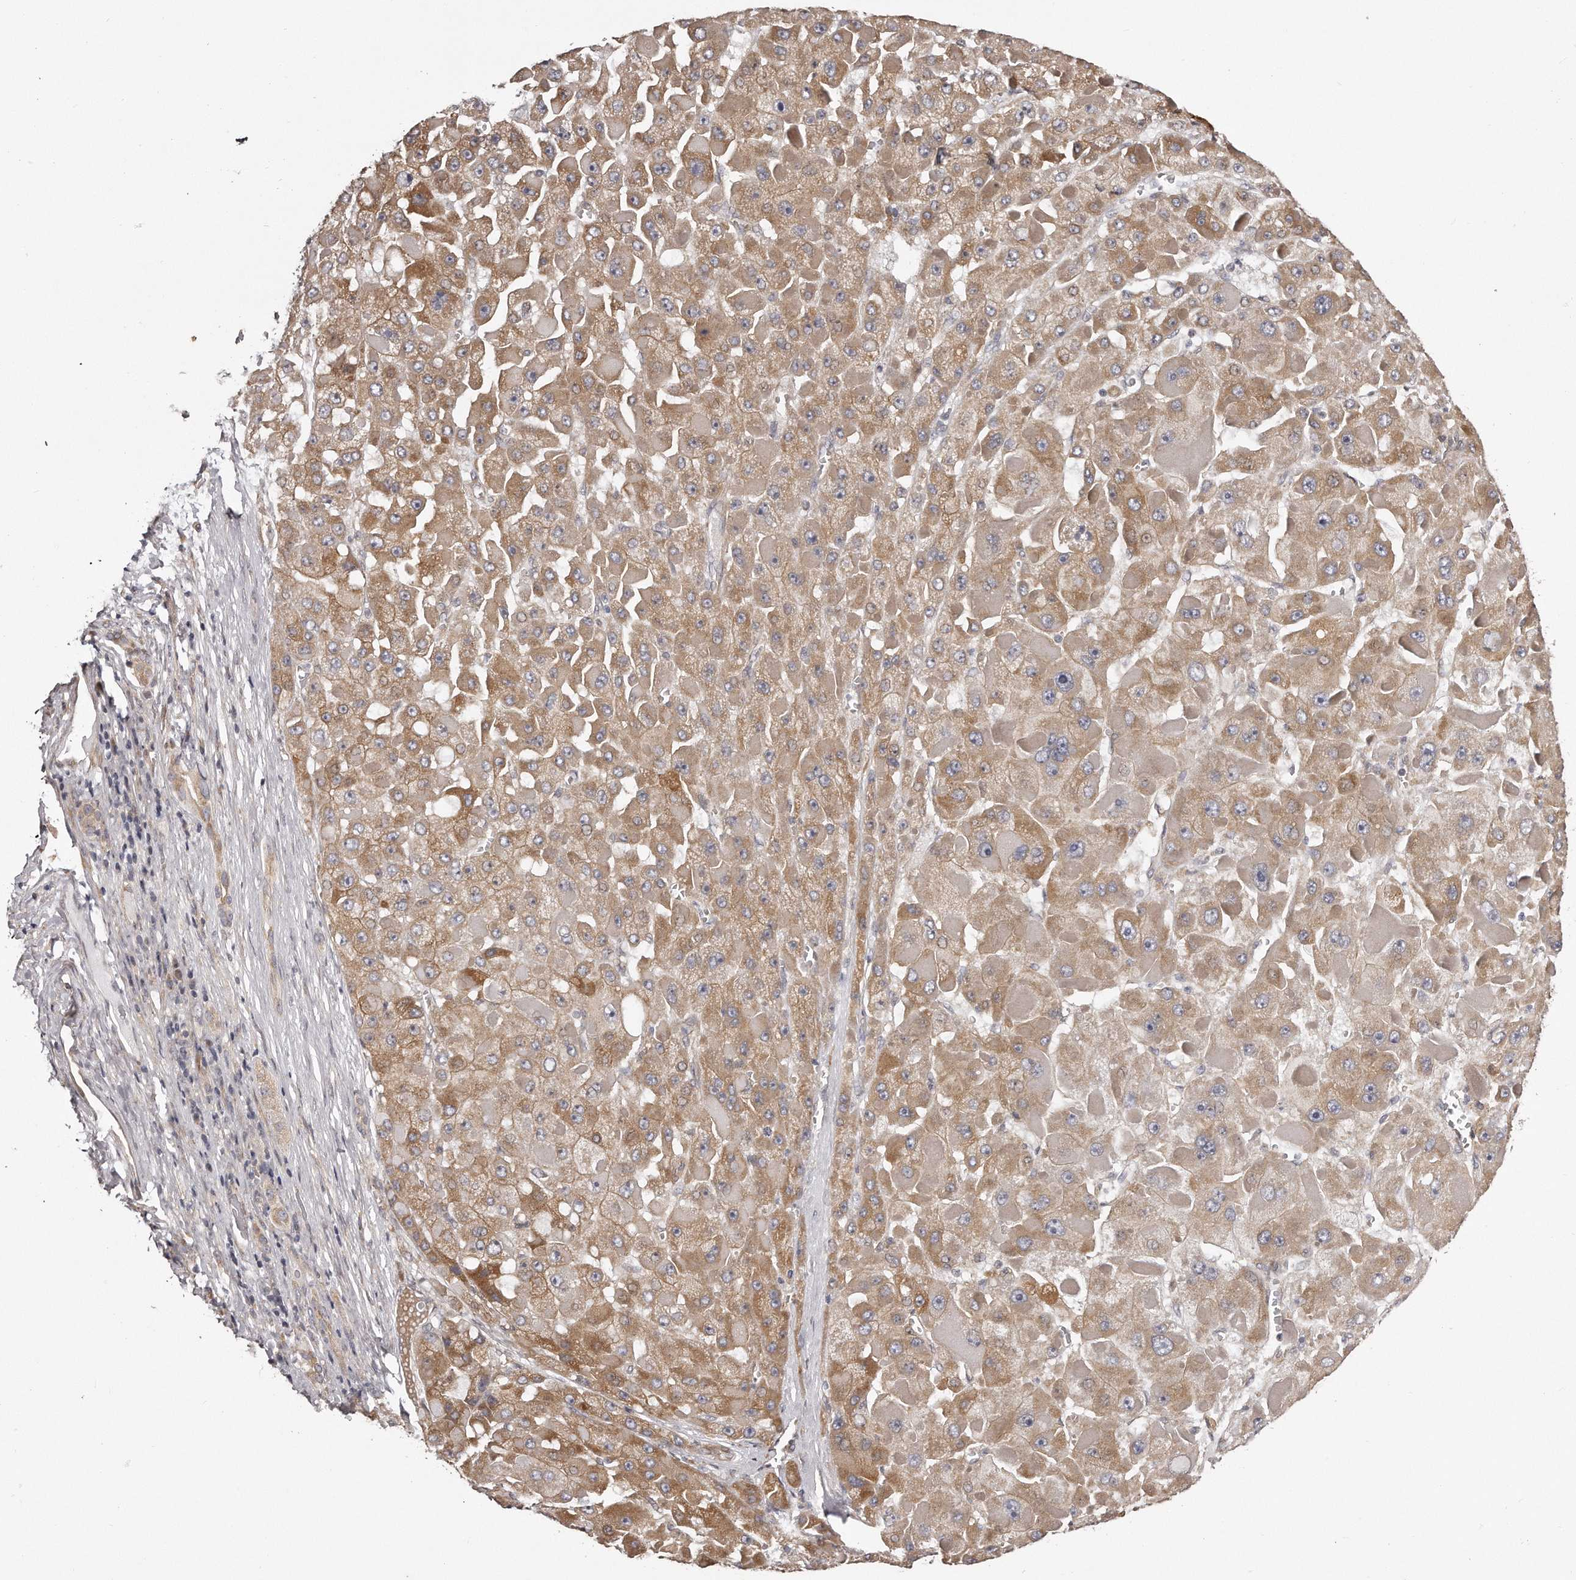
{"staining": {"intensity": "moderate", "quantity": ">75%", "location": "cytoplasmic/membranous"}, "tissue": "liver cancer", "cell_type": "Tumor cells", "image_type": "cancer", "snomed": [{"axis": "morphology", "description": "Carcinoma, Hepatocellular, NOS"}, {"axis": "topography", "description": "Liver"}], "caption": "Liver cancer was stained to show a protein in brown. There is medium levels of moderate cytoplasmic/membranous staining in approximately >75% of tumor cells.", "gene": "TRAPPC14", "patient": {"sex": "female", "age": 73}}